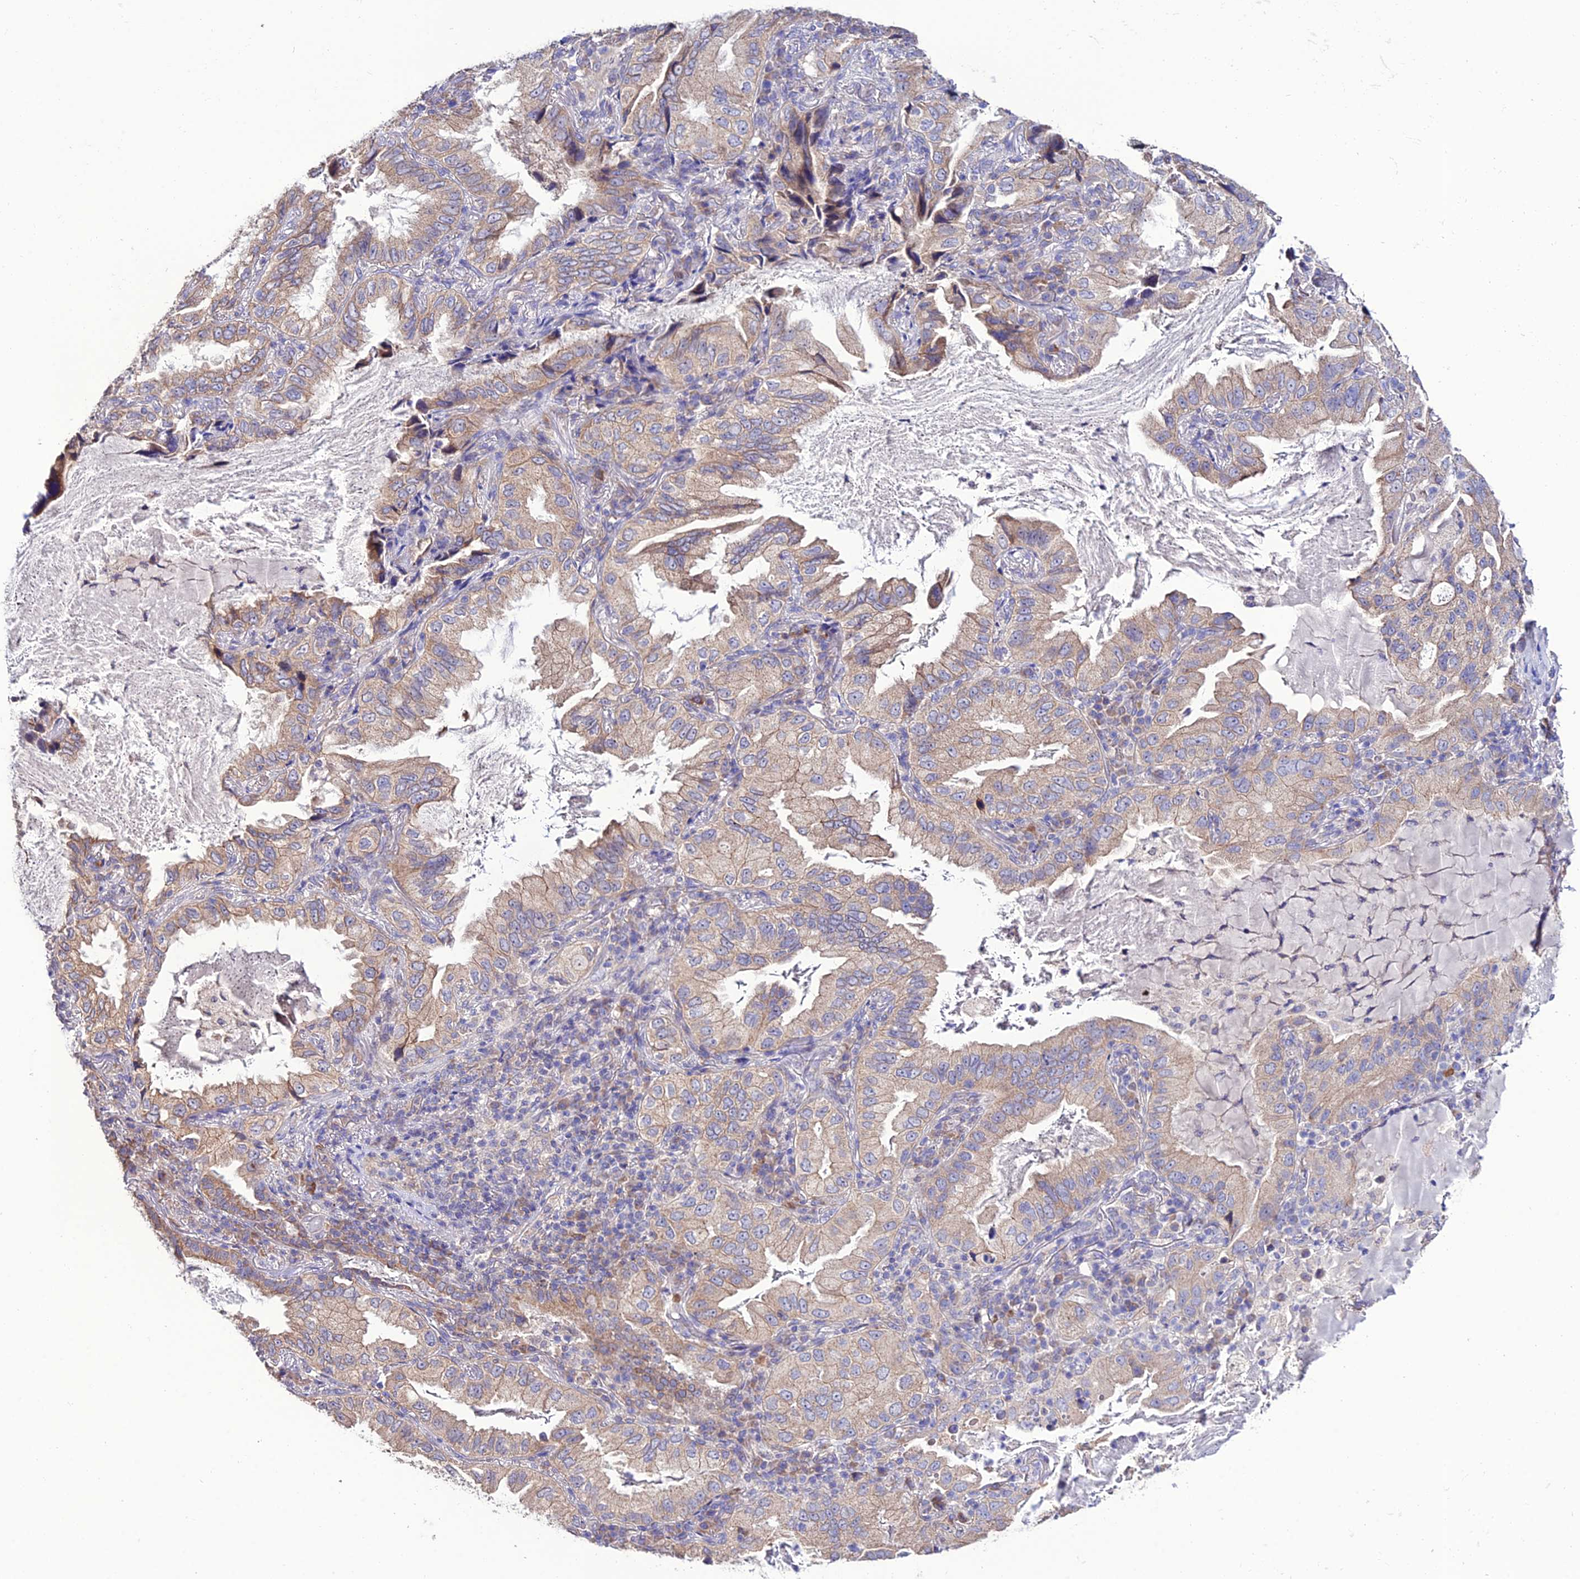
{"staining": {"intensity": "moderate", "quantity": "25%-75%", "location": "cytoplasmic/membranous"}, "tissue": "lung cancer", "cell_type": "Tumor cells", "image_type": "cancer", "snomed": [{"axis": "morphology", "description": "Adenocarcinoma, NOS"}, {"axis": "topography", "description": "Lung"}], "caption": "Brown immunohistochemical staining in lung adenocarcinoma demonstrates moderate cytoplasmic/membranous expression in about 25%-75% of tumor cells. (IHC, brightfield microscopy, high magnification).", "gene": "HOGA1", "patient": {"sex": "female", "age": 69}}